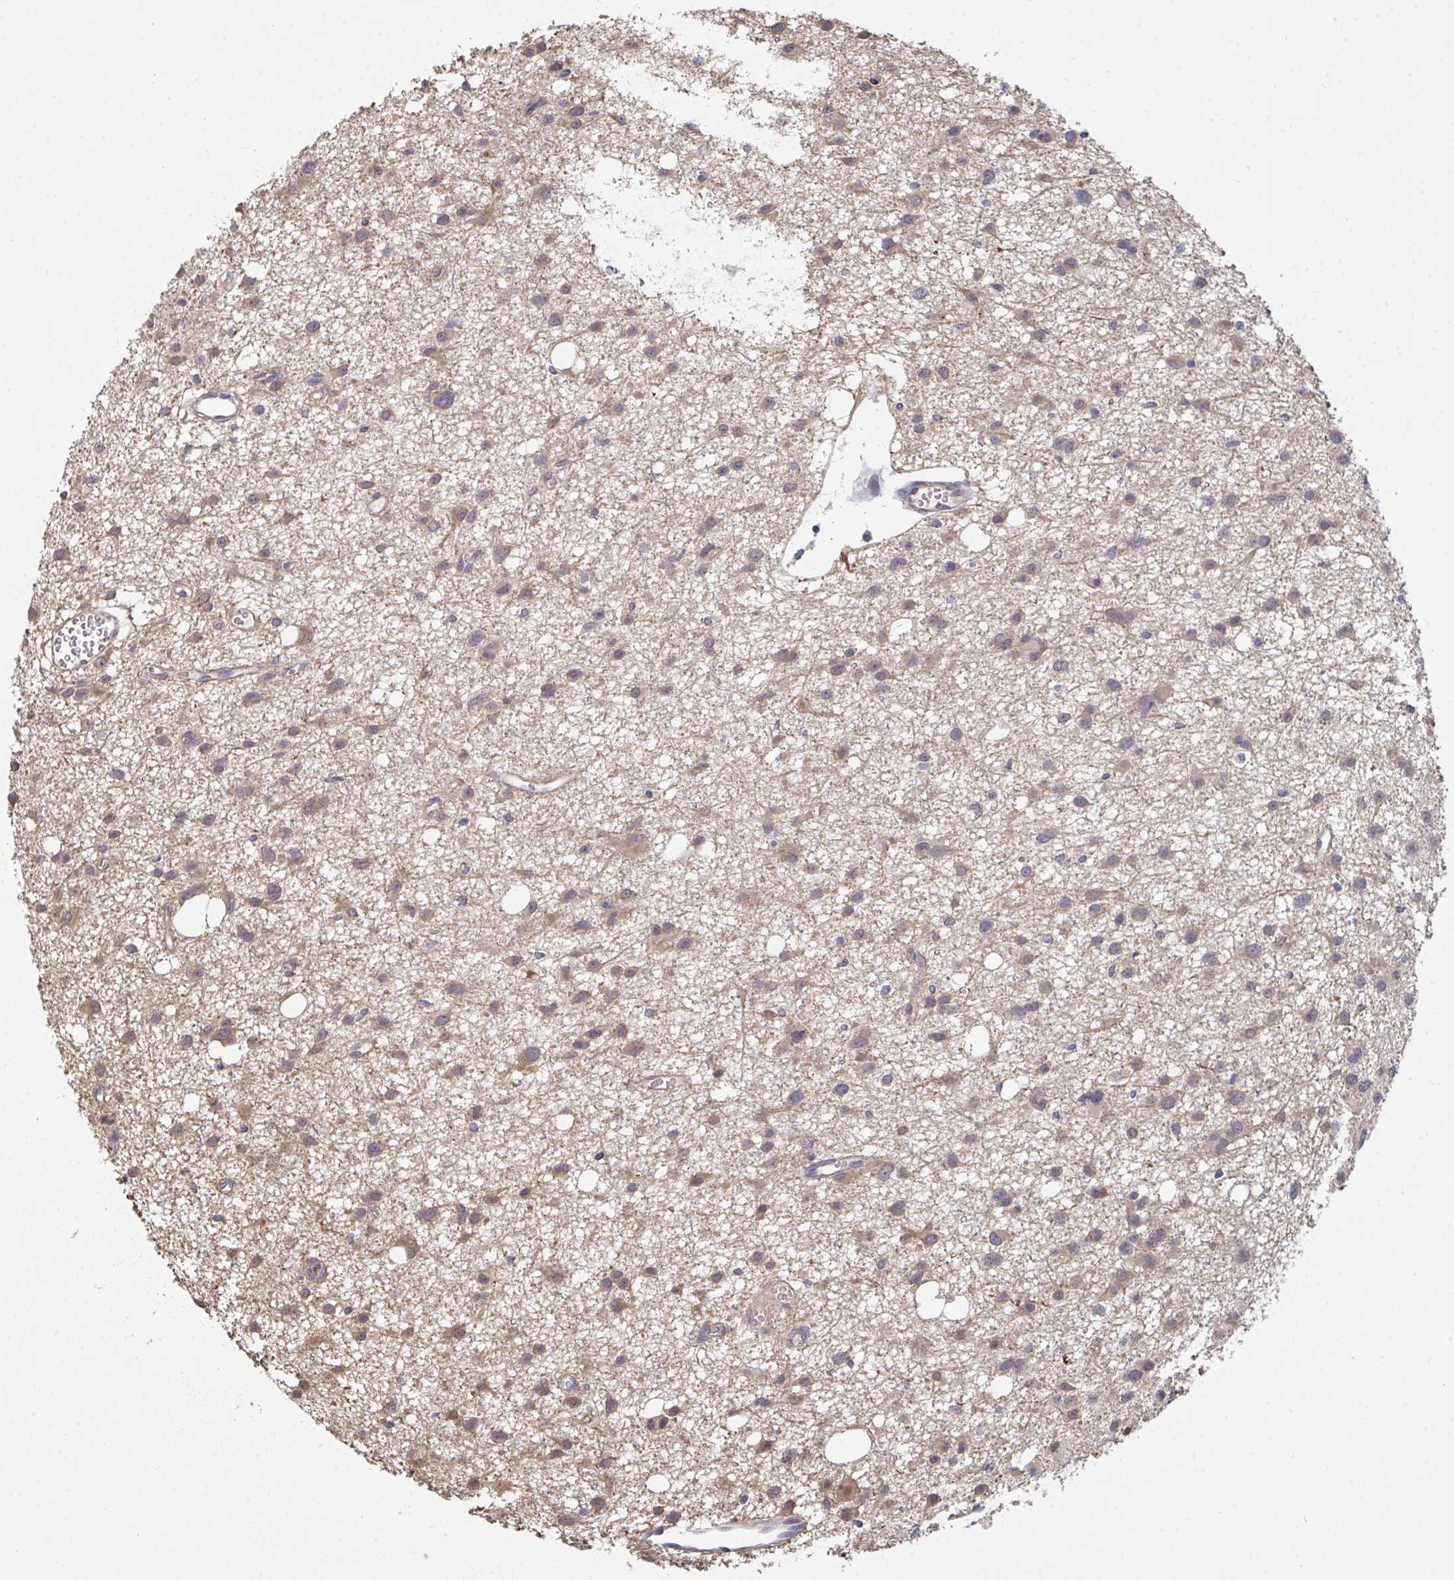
{"staining": {"intensity": "moderate", "quantity": ">75%", "location": "cytoplasmic/membranous"}, "tissue": "glioma", "cell_type": "Tumor cells", "image_type": "cancer", "snomed": [{"axis": "morphology", "description": "Glioma, malignant, High grade"}, {"axis": "topography", "description": "Brain"}], "caption": "Immunohistochemical staining of malignant high-grade glioma displays medium levels of moderate cytoplasmic/membranous expression in about >75% of tumor cells.", "gene": "TTC9C", "patient": {"sex": "male", "age": 23}}